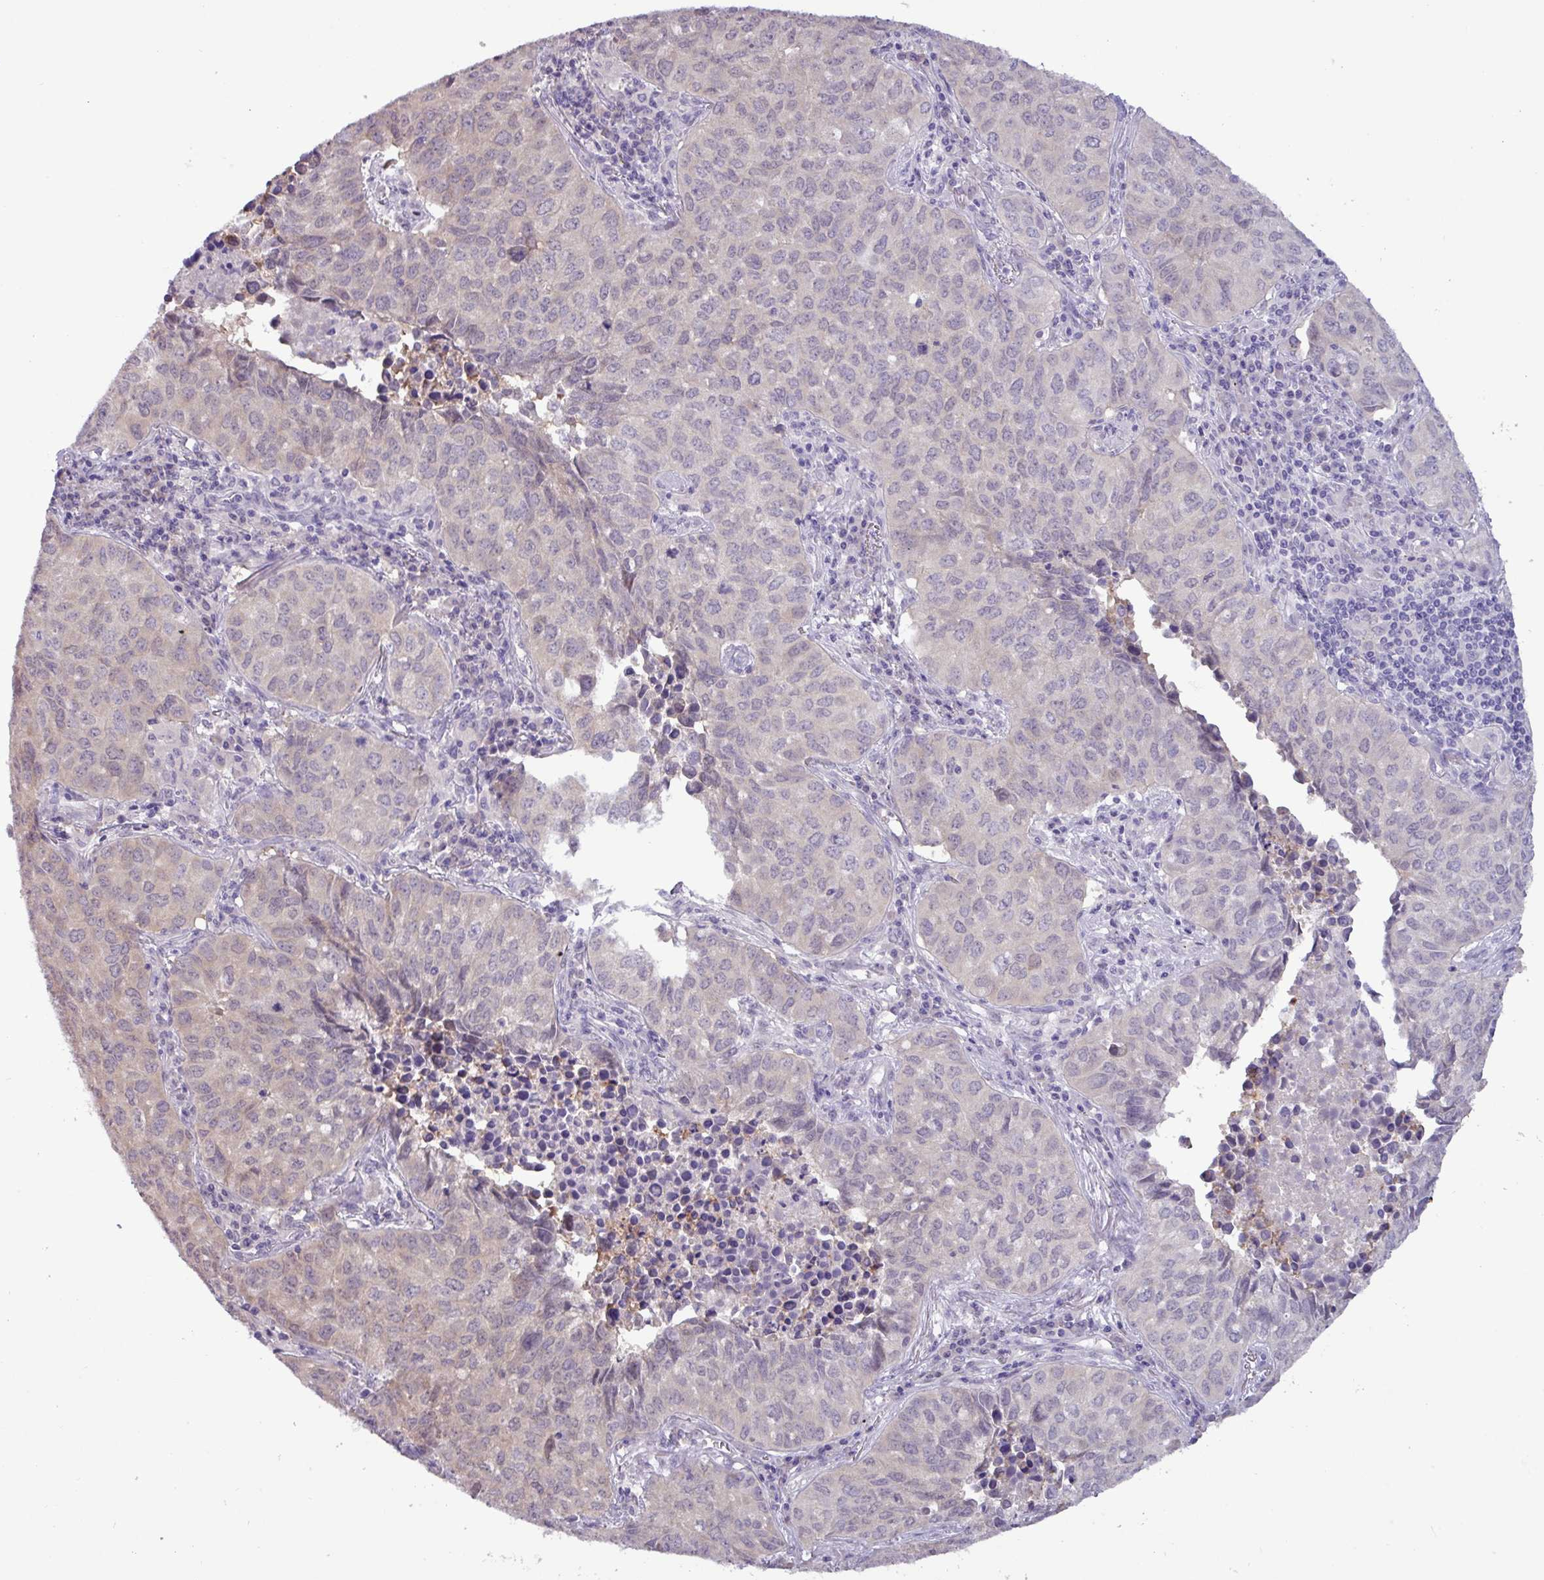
{"staining": {"intensity": "weak", "quantity": "<25%", "location": "cytoplasmic/membranous"}, "tissue": "lung cancer", "cell_type": "Tumor cells", "image_type": "cancer", "snomed": [{"axis": "morphology", "description": "Adenocarcinoma, NOS"}, {"axis": "topography", "description": "Lung"}], "caption": "High magnification brightfield microscopy of adenocarcinoma (lung) stained with DAB (3,3'-diaminobenzidine) (brown) and counterstained with hematoxylin (blue): tumor cells show no significant staining.", "gene": "PNLDC1", "patient": {"sex": "female", "age": 50}}